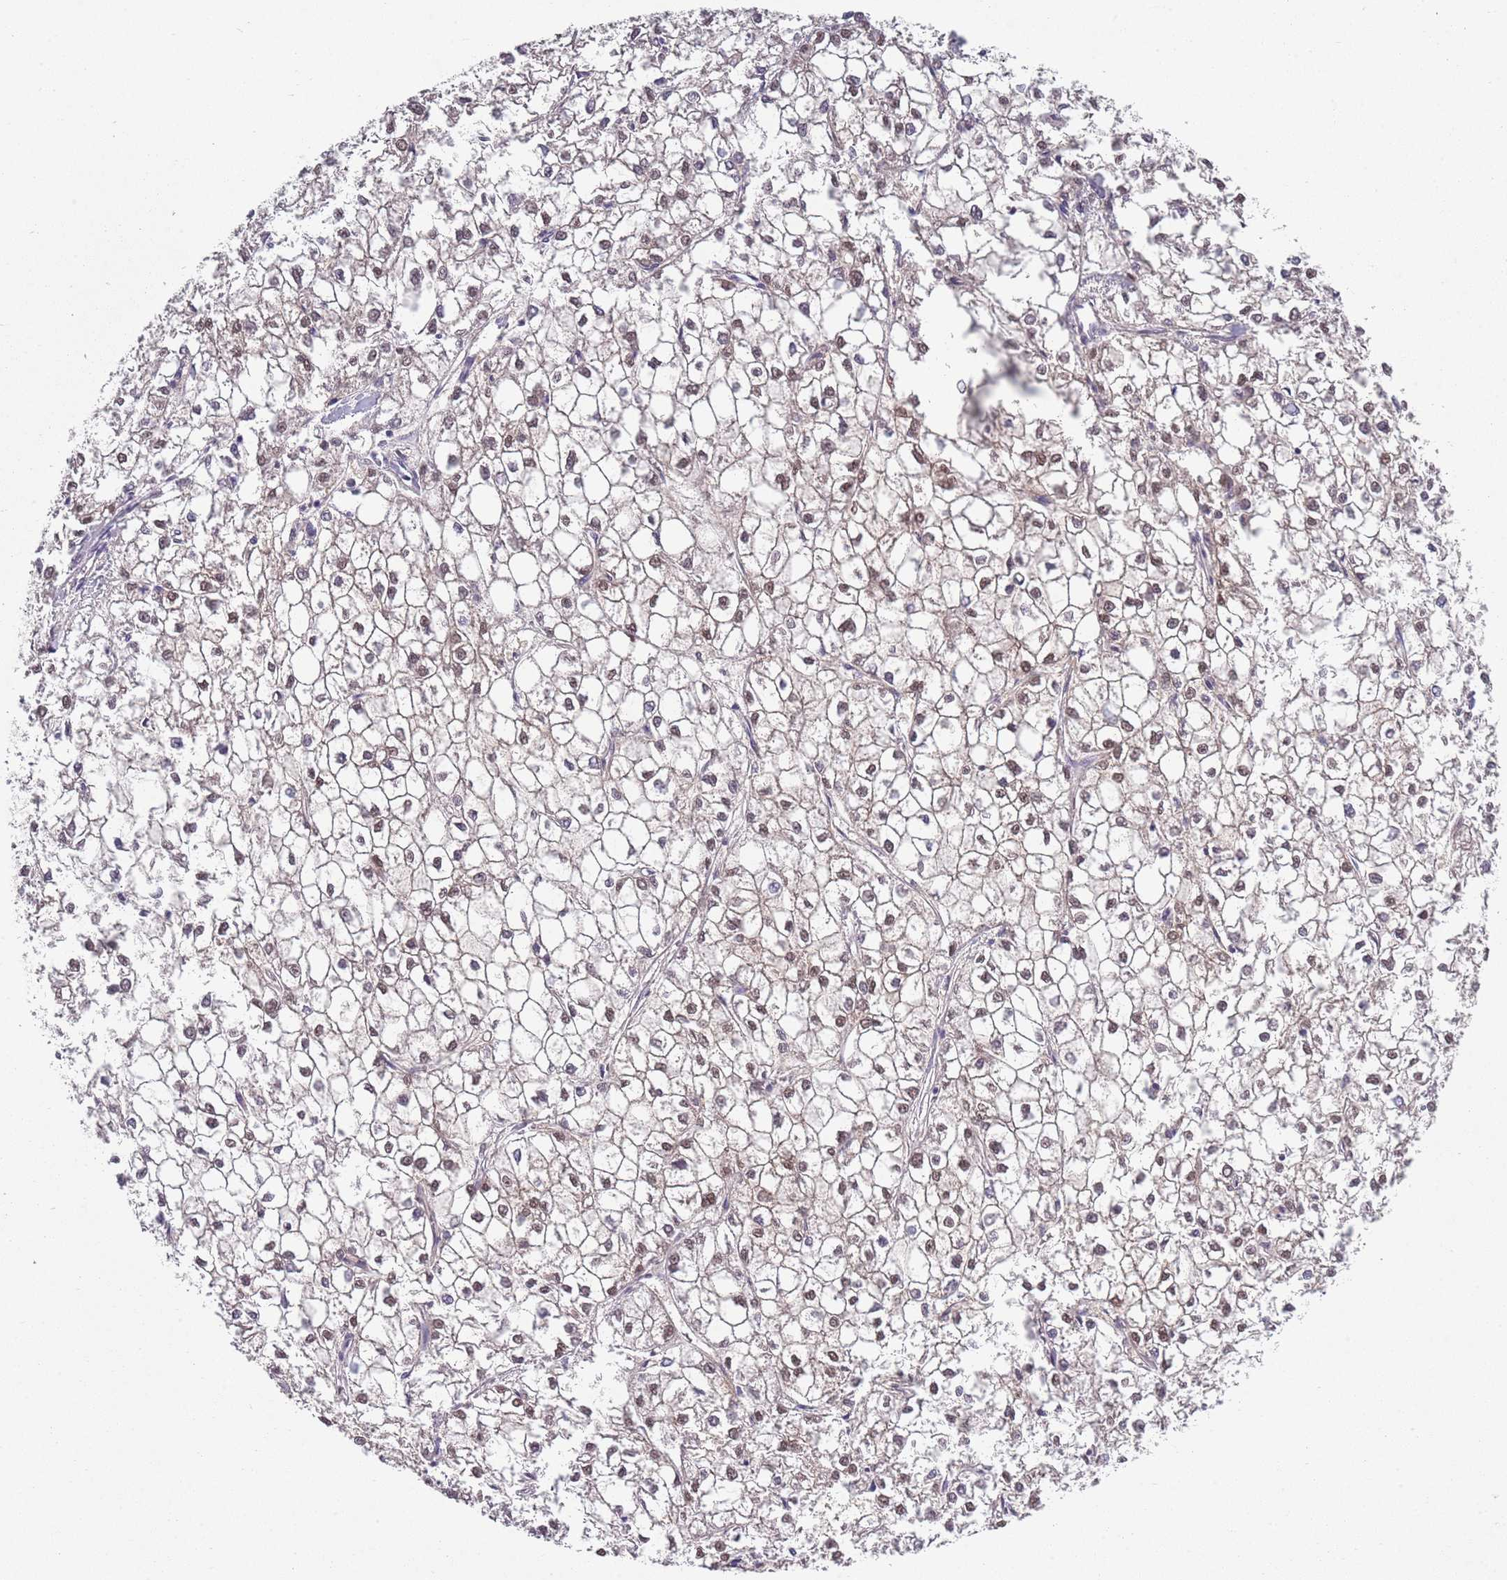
{"staining": {"intensity": "weak", "quantity": ">75%", "location": "nuclear"}, "tissue": "liver cancer", "cell_type": "Tumor cells", "image_type": "cancer", "snomed": [{"axis": "morphology", "description": "Carcinoma, Hepatocellular, NOS"}, {"axis": "topography", "description": "Liver"}], "caption": "Approximately >75% of tumor cells in human liver cancer reveal weak nuclear protein positivity as visualized by brown immunohistochemical staining.", "gene": "SEPHS2", "patient": {"sex": "female", "age": 43}}